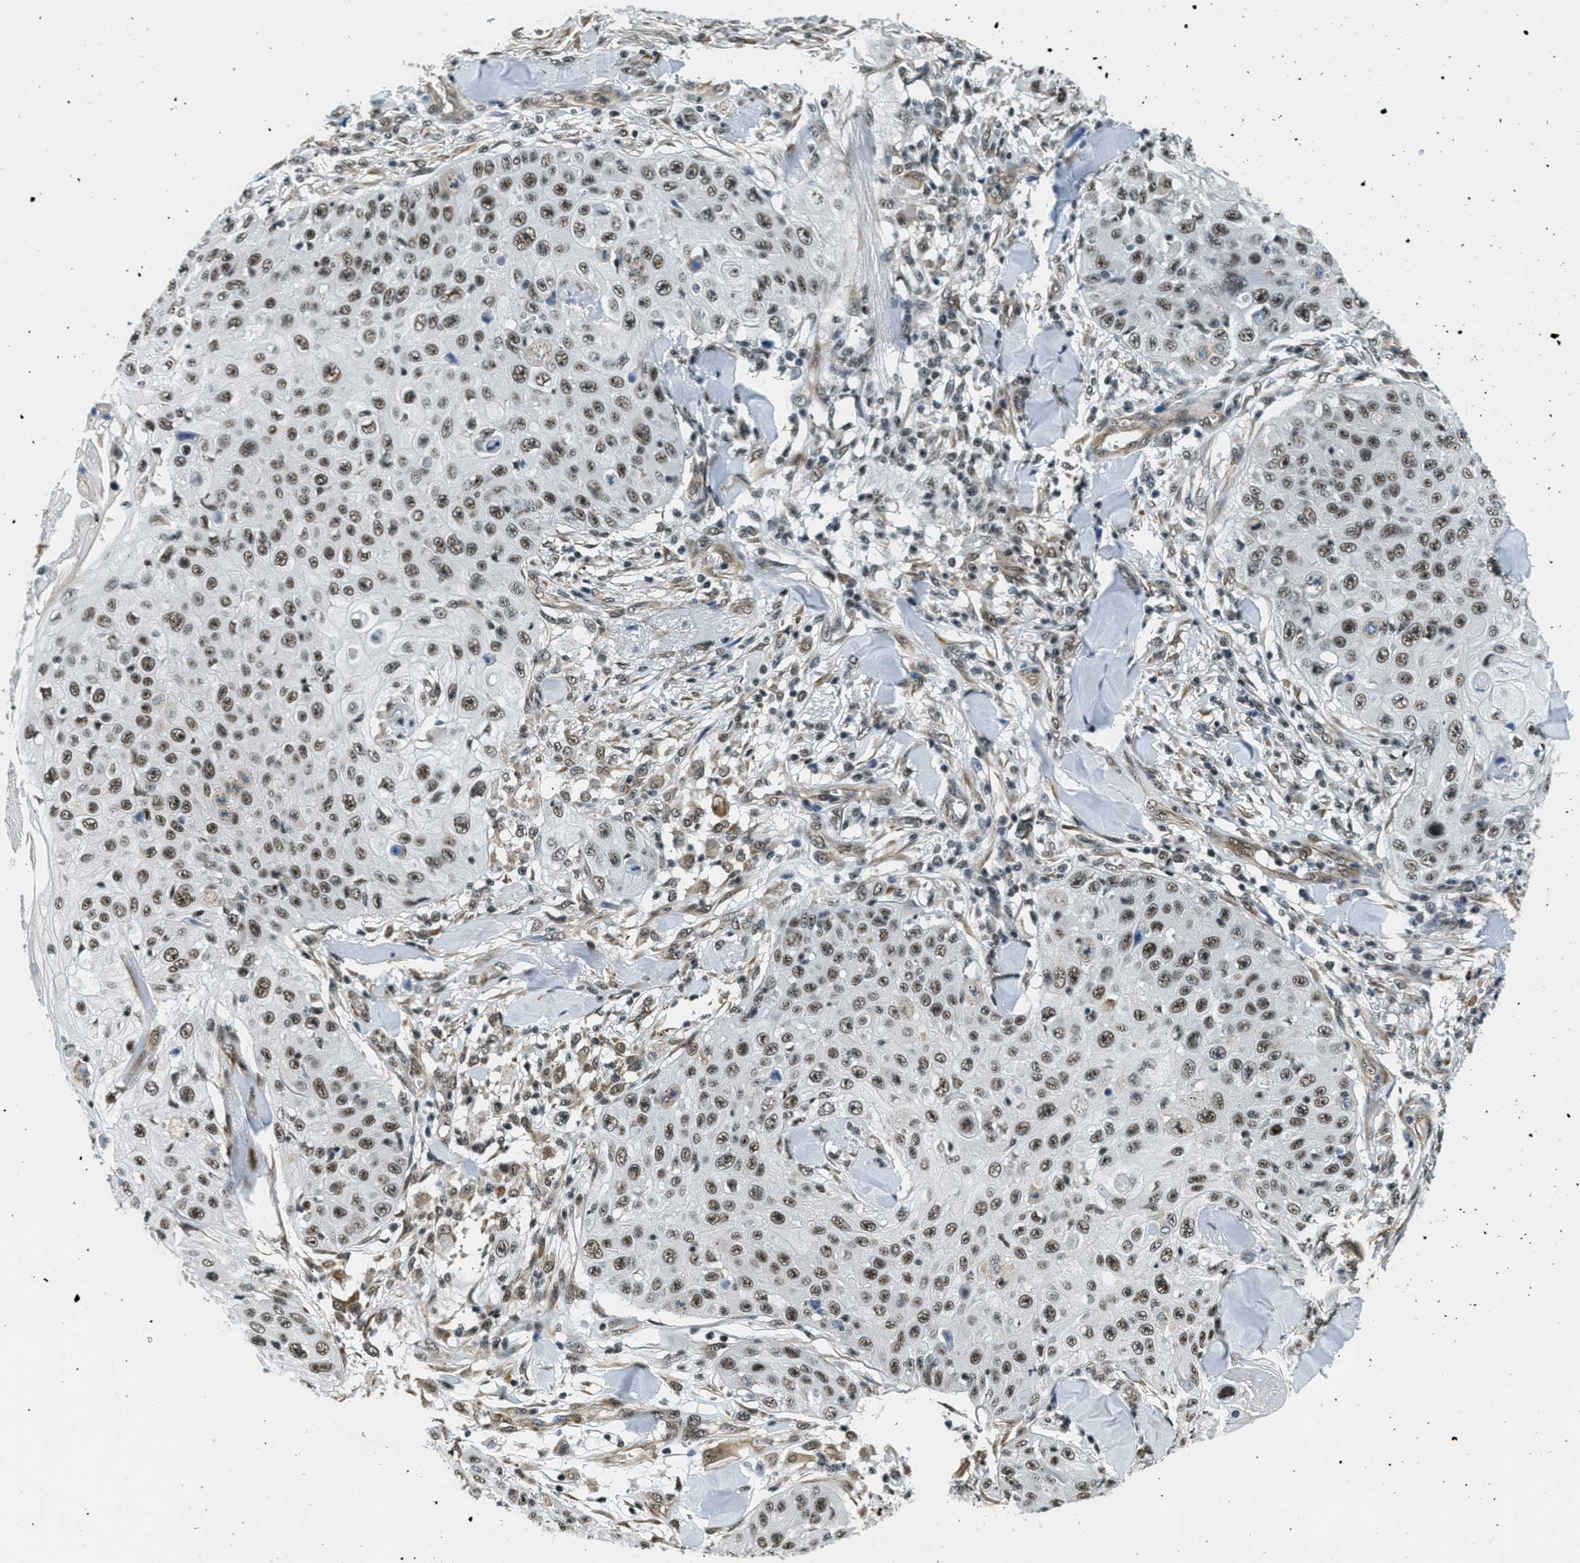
{"staining": {"intensity": "moderate", "quantity": ">75%", "location": "nuclear"}, "tissue": "skin cancer", "cell_type": "Tumor cells", "image_type": "cancer", "snomed": [{"axis": "morphology", "description": "Squamous cell carcinoma, NOS"}, {"axis": "topography", "description": "Skin"}], "caption": "Tumor cells show moderate nuclear staining in approximately >75% of cells in squamous cell carcinoma (skin). The staining was performed using DAB to visualize the protein expression in brown, while the nuclei were stained in blue with hematoxylin (Magnification: 20x).", "gene": "CFAP36", "patient": {"sex": "male", "age": 86}}